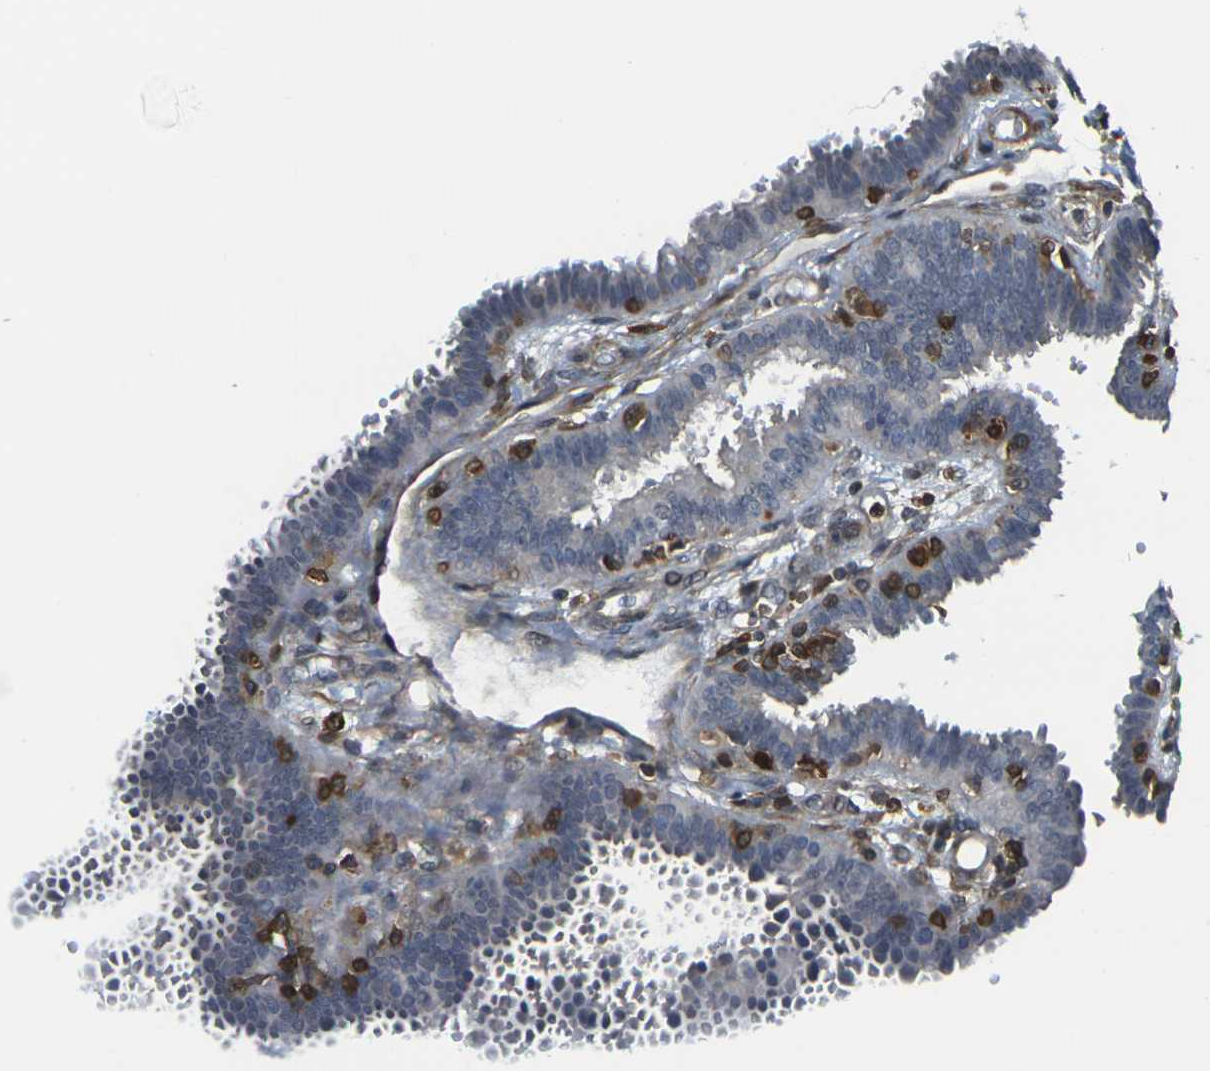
{"staining": {"intensity": "weak", "quantity": "<25%", "location": "cytoplasmic/membranous"}, "tissue": "fallopian tube", "cell_type": "Glandular cells", "image_type": "normal", "snomed": [{"axis": "morphology", "description": "Normal tissue, NOS"}, {"axis": "topography", "description": "Fallopian tube"}], "caption": "High magnification brightfield microscopy of normal fallopian tube stained with DAB (3,3'-diaminobenzidine) (brown) and counterstained with hematoxylin (blue): glandular cells show no significant expression.", "gene": "LASP1", "patient": {"sex": "female", "age": 32}}